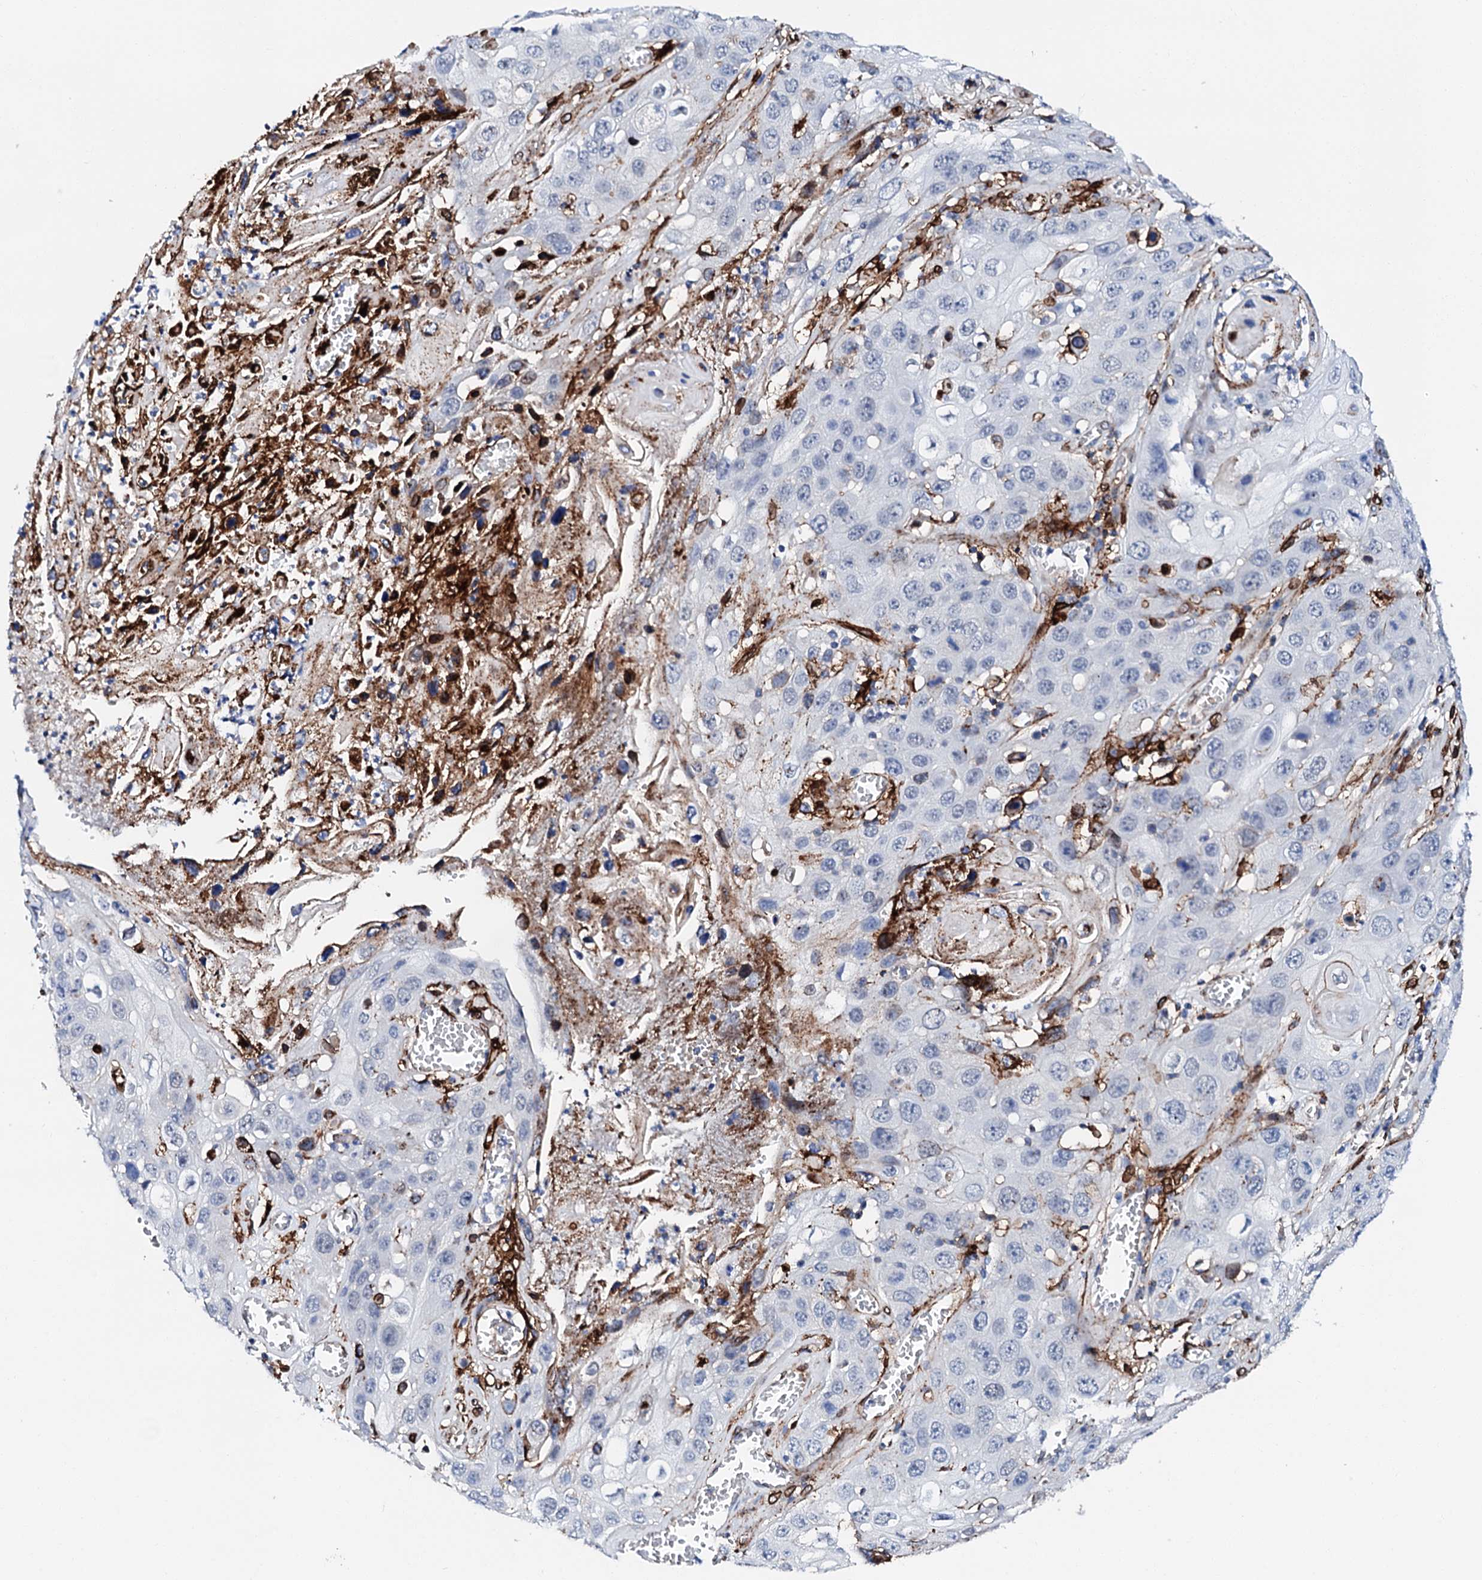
{"staining": {"intensity": "negative", "quantity": "none", "location": "none"}, "tissue": "skin cancer", "cell_type": "Tumor cells", "image_type": "cancer", "snomed": [{"axis": "morphology", "description": "Squamous cell carcinoma, NOS"}, {"axis": "topography", "description": "Skin"}], "caption": "Skin cancer (squamous cell carcinoma) was stained to show a protein in brown. There is no significant staining in tumor cells.", "gene": "MED13L", "patient": {"sex": "male", "age": 55}}